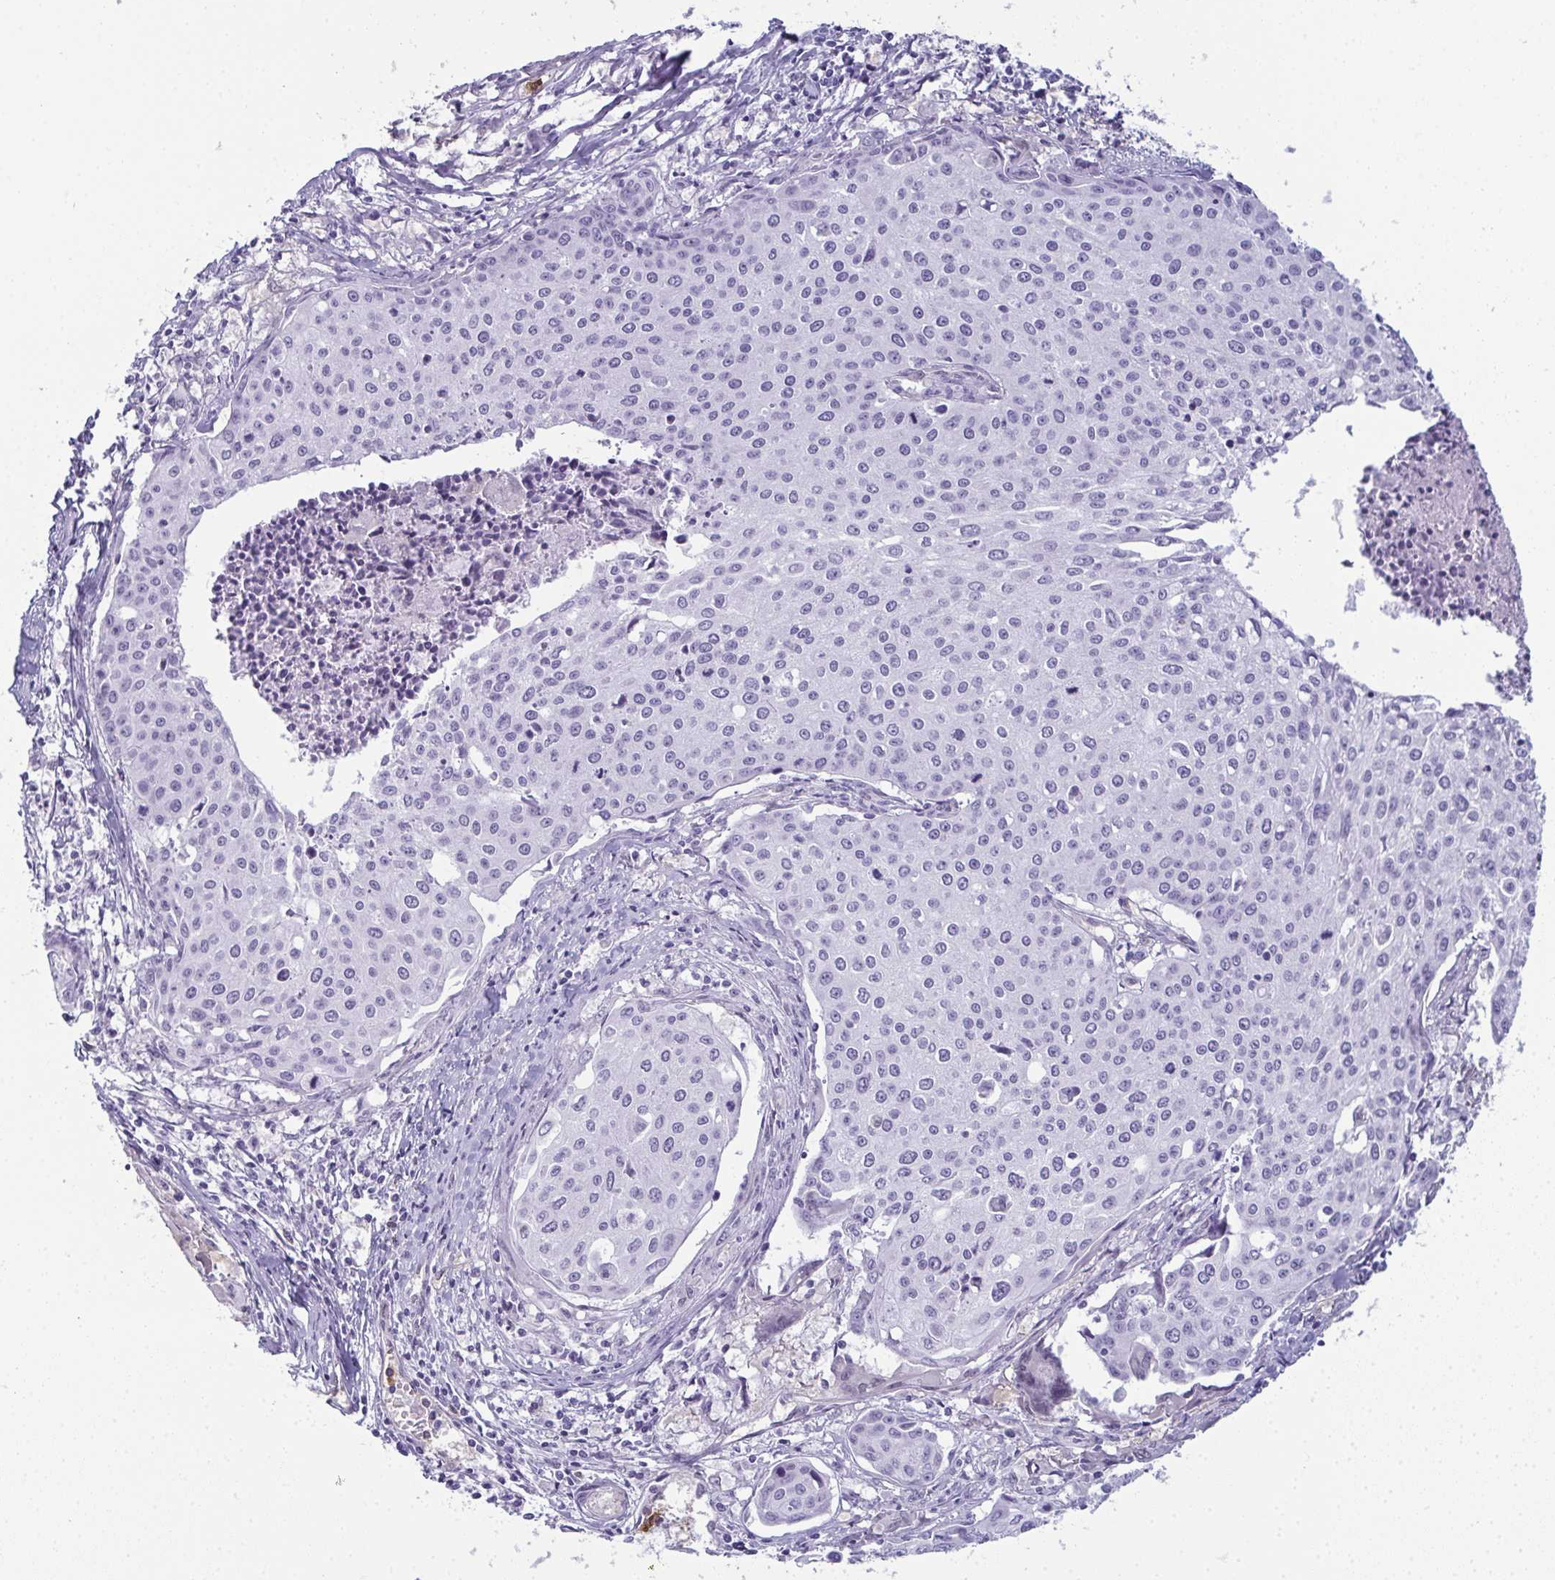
{"staining": {"intensity": "negative", "quantity": "none", "location": "none"}, "tissue": "cervical cancer", "cell_type": "Tumor cells", "image_type": "cancer", "snomed": [{"axis": "morphology", "description": "Squamous cell carcinoma, NOS"}, {"axis": "topography", "description": "Cervix"}], "caption": "Immunohistochemical staining of cervical cancer (squamous cell carcinoma) displays no significant expression in tumor cells.", "gene": "CDA", "patient": {"sex": "female", "age": 38}}